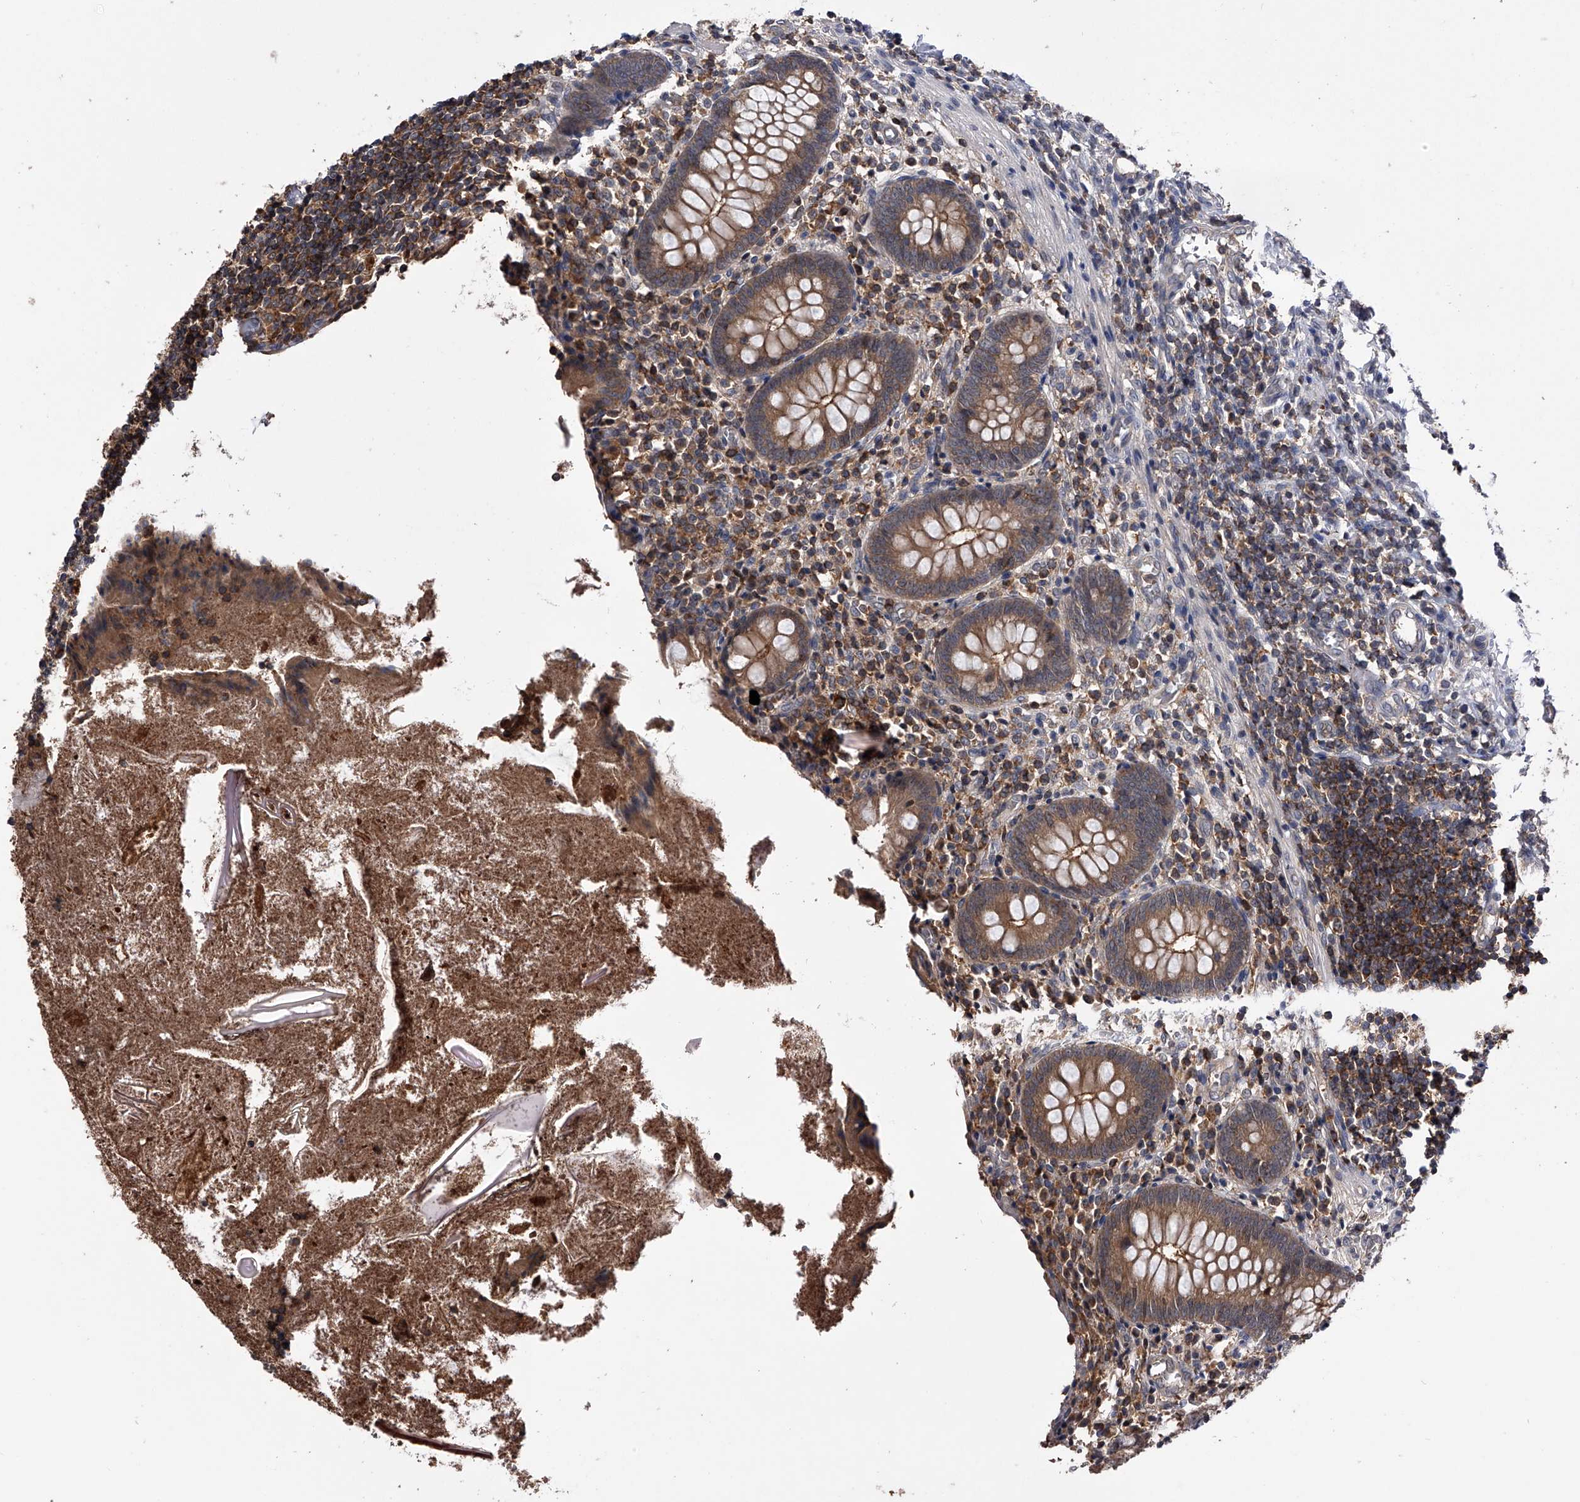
{"staining": {"intensity": "moderate", "quantity": ">75%", "location": "cytoplasmic/membranous"}, "tissue": "appendix", "cell_type": "Glandular cells", "image_type": "normal", "snomed": [{"axis": "morphology", "description": "Normal tissue, NOS"}, {"axis": "topography", "description": "Appendix"}], "caption": "Protein staining demonstrates moderate cytoplasmic/membranous staining in about >75% of glandular cells in unremarkable appendix.", "gene": "PAN3", "patient": {"sex": "female", "age": 17}}